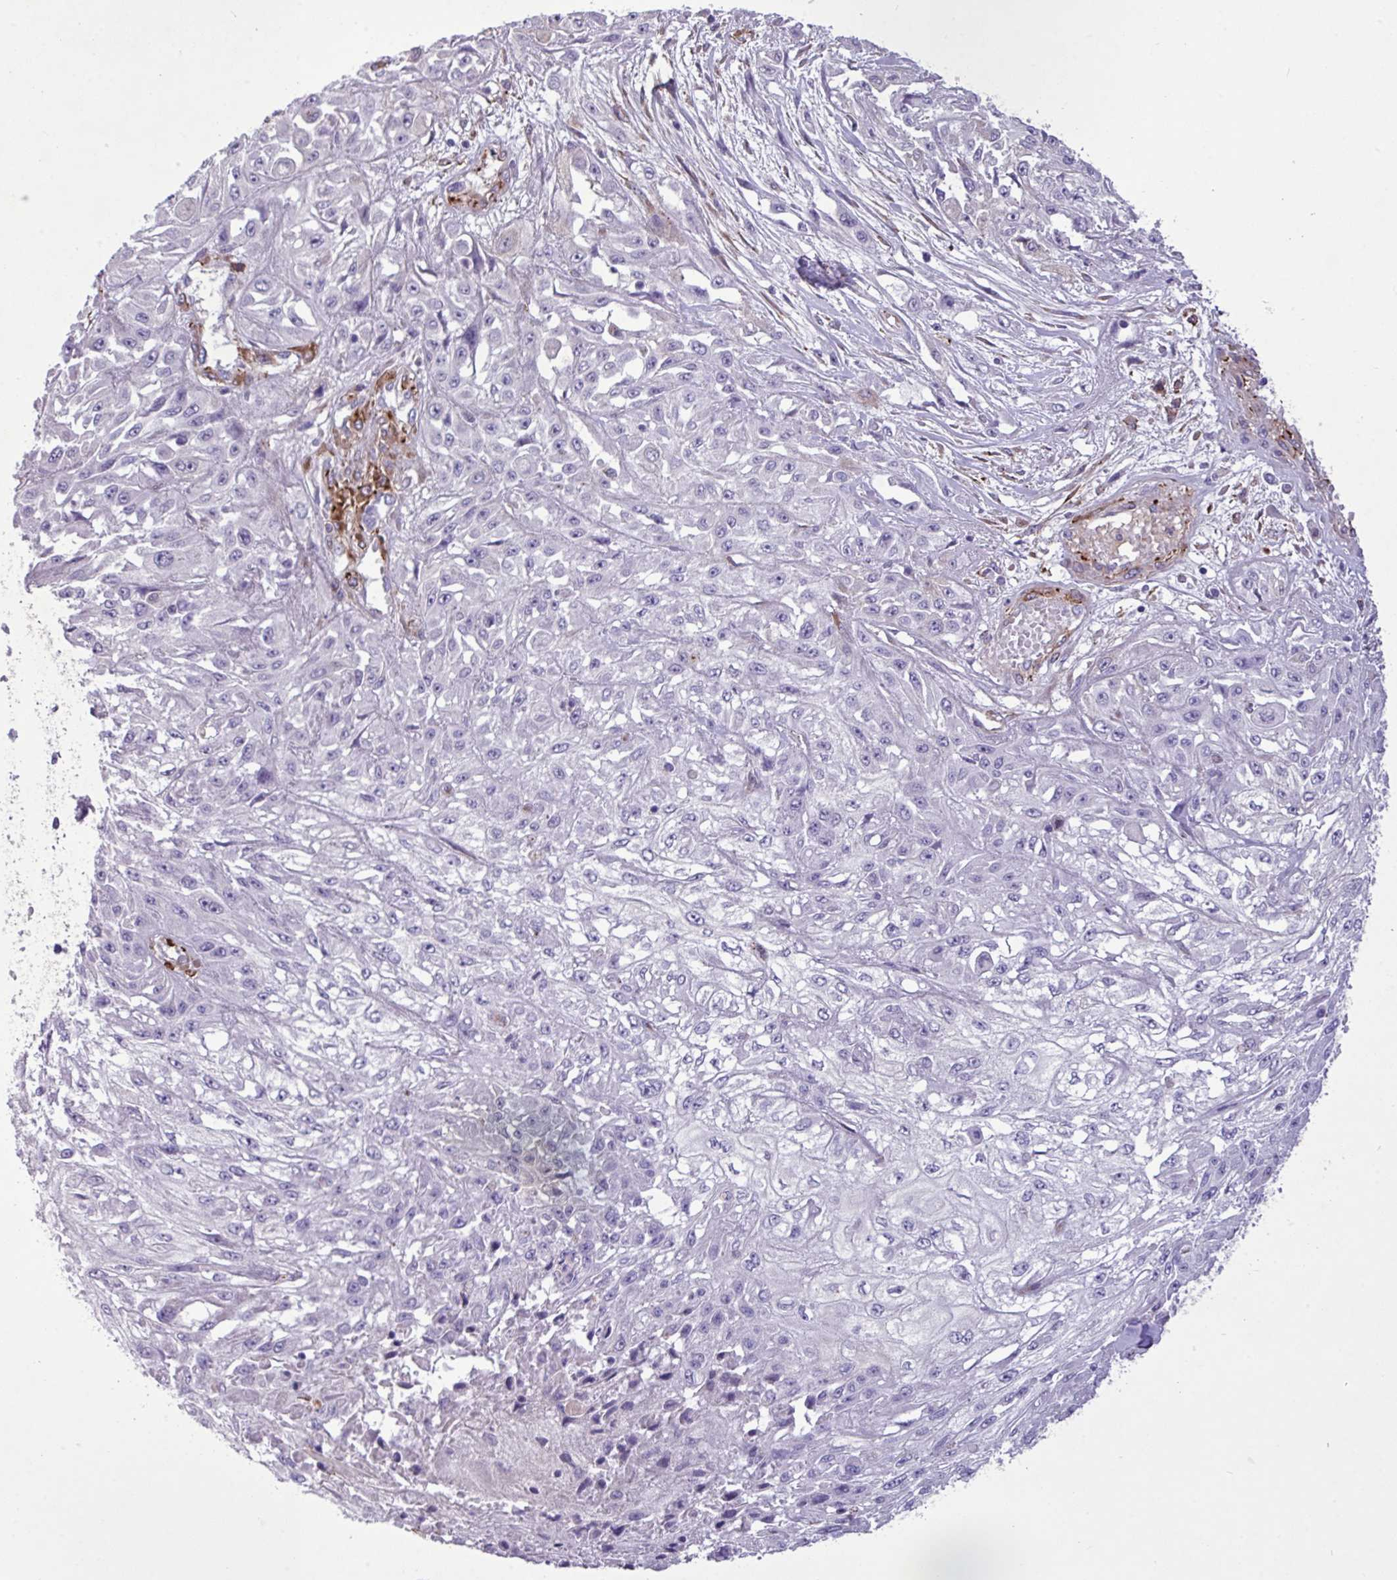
{"staining": {"intensity": "negative", "quantity": "none", "location": "none"}, "tissue": "skin cancer", "cell_type": "Tumor cells", "image_type": "cancer", "snomed": [{"axis": "morphology", "description": "Squamous cell carcinoma, NOS"}, {"axis": "morphology", "description": "Squamous cell carcinoma, metastatic, NOS"}, {"axis": "topography", "description": "Skin"}, {"axis": "topography", "description": "Lymph node"}], "caption": "An IHC image of skin cancer (metastatic squamous cell carcinoma) is shown. There is no staining in tumor cells of skin cancer (metastatic squamous cell carcinoma).", "gene": "CD248", "patient": {"sex": "male", "age": 75}}